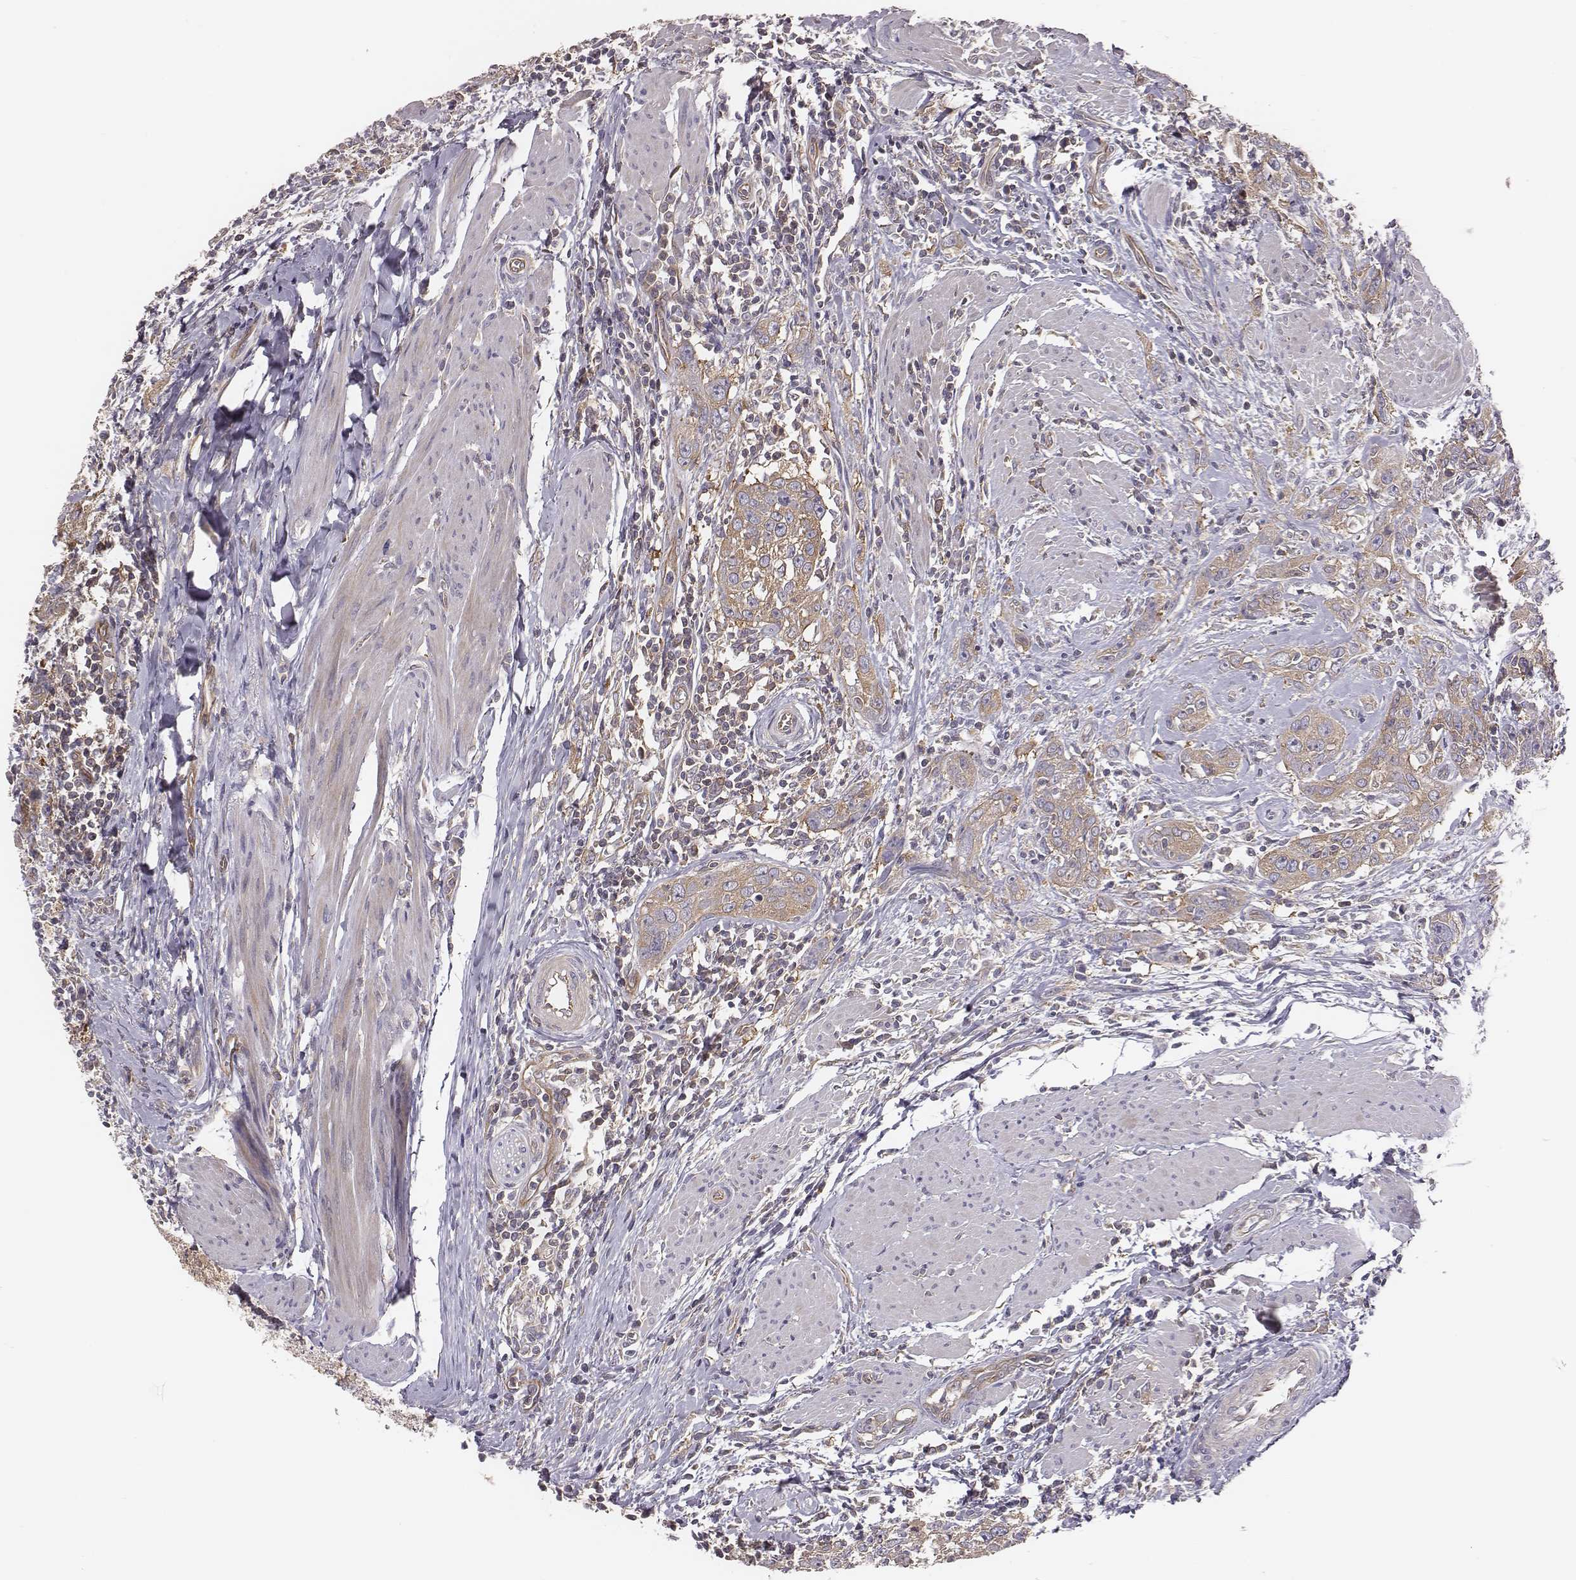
{"staining": {"intensity": "weak", "quantity": "25%-75%", "location": "cytoplasmic/membranous"}, "tissue": "urothelial cancer", "cell_type": "Tumor cells", "image_type": "cancer", "snomed": [{"axis": "morphology", "description": "Urothelial carcinoma, High grade"}, {"axis": "topography", "description": "Urinary bladder"}], "caption": "Weak cytoplasmic/membranous protein expression is identified in approximately 25%-75% of tumor cells in urothelial cancer.", "gene": "CAD", "patient": {"sex": "male", "age": 83}}